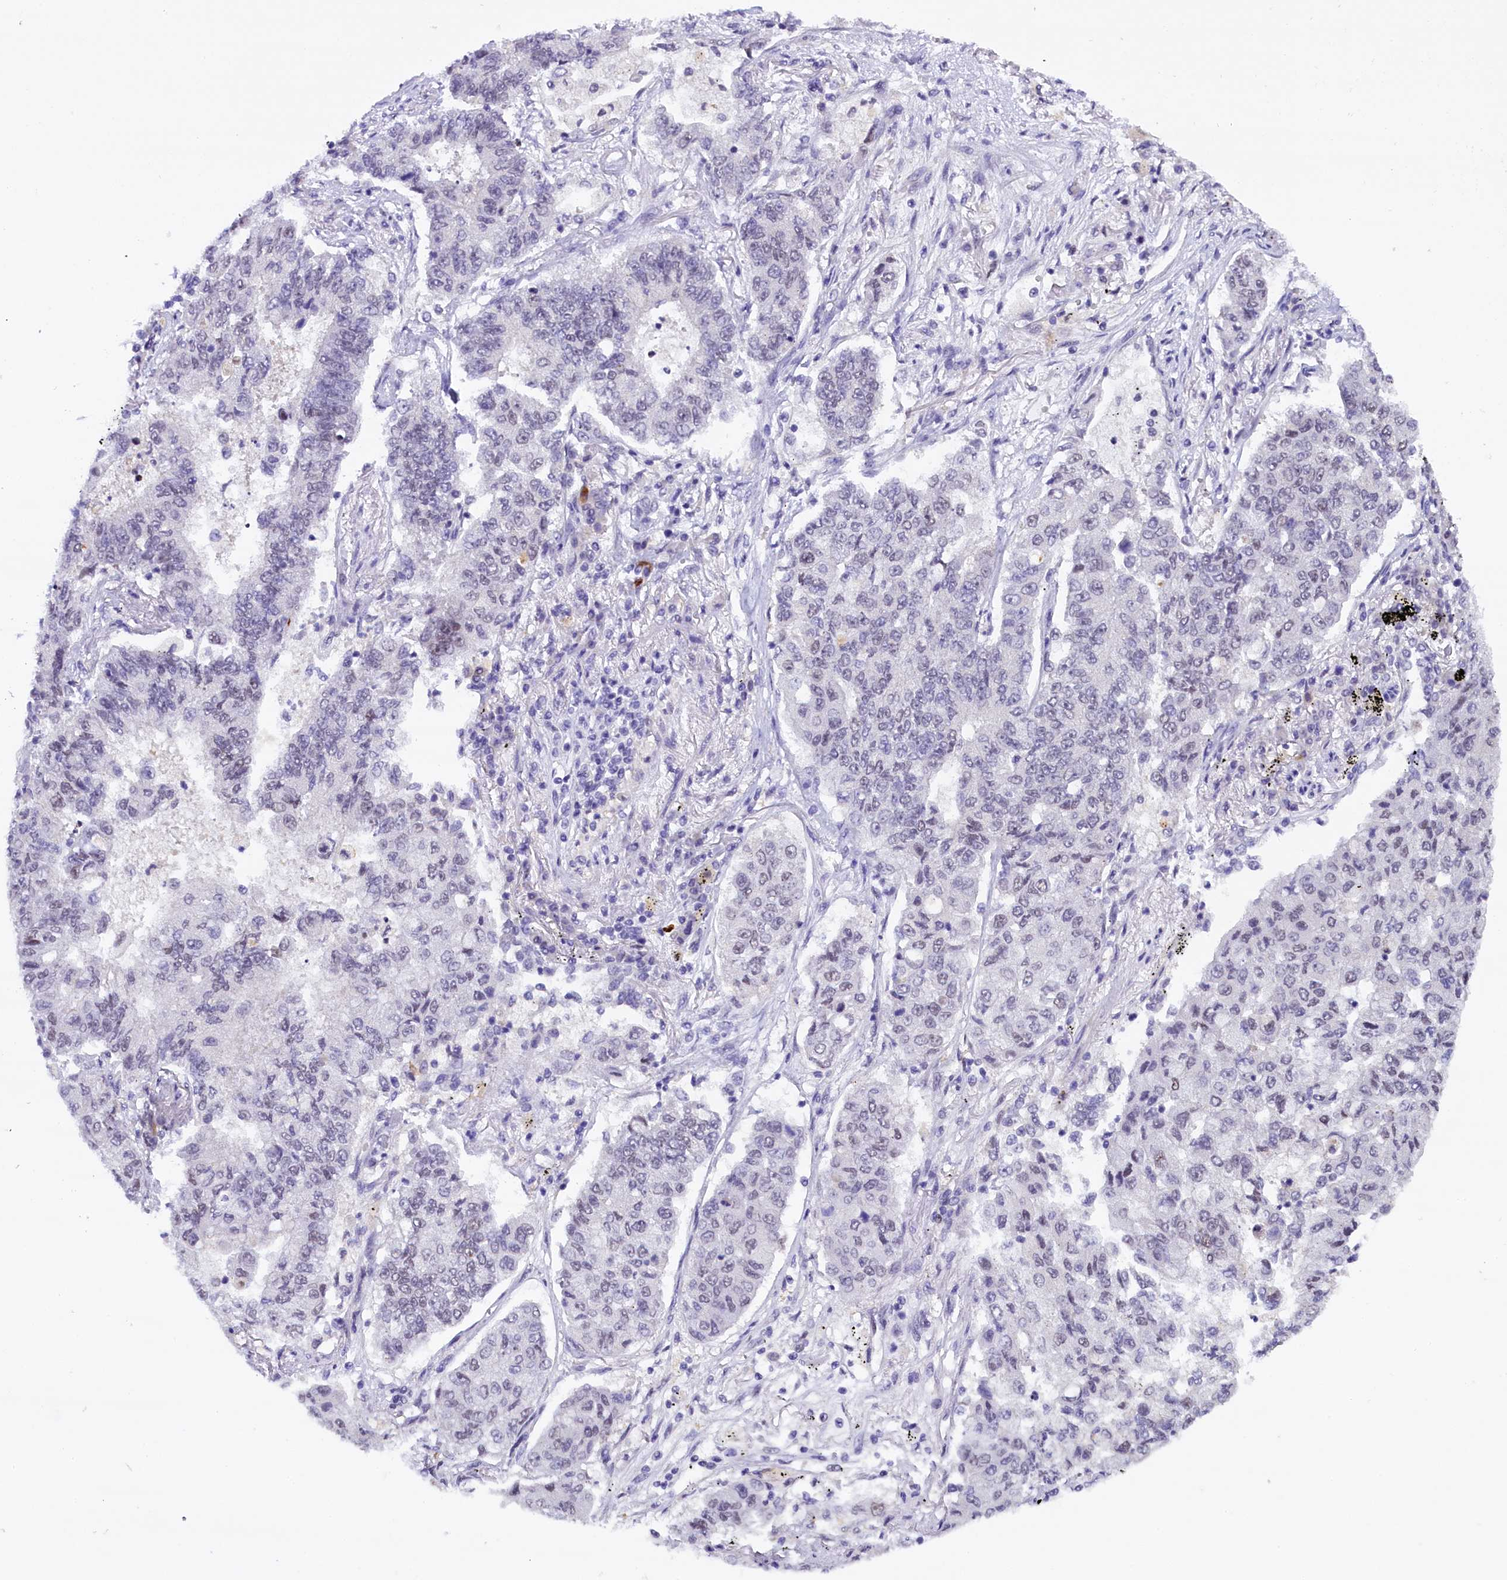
{"staining": {"intensity": "negative", "quantity": "none", "location": "none"}, "tissue": "lung cancer", "cell_type": "Tumor cells", "image_type": "cancer", "snomed": [{"axis": "morphology", "description": "Squamous cell carcinoma, NOS"}, {"axis": "topography", "description": "Lung"}], "caption": "DAB immunohistochemical staining of lung cancer reveals no significant positivity in tumor cells.", "gene": "IQCN", "patient": {"sex": "male", "age": 74}}